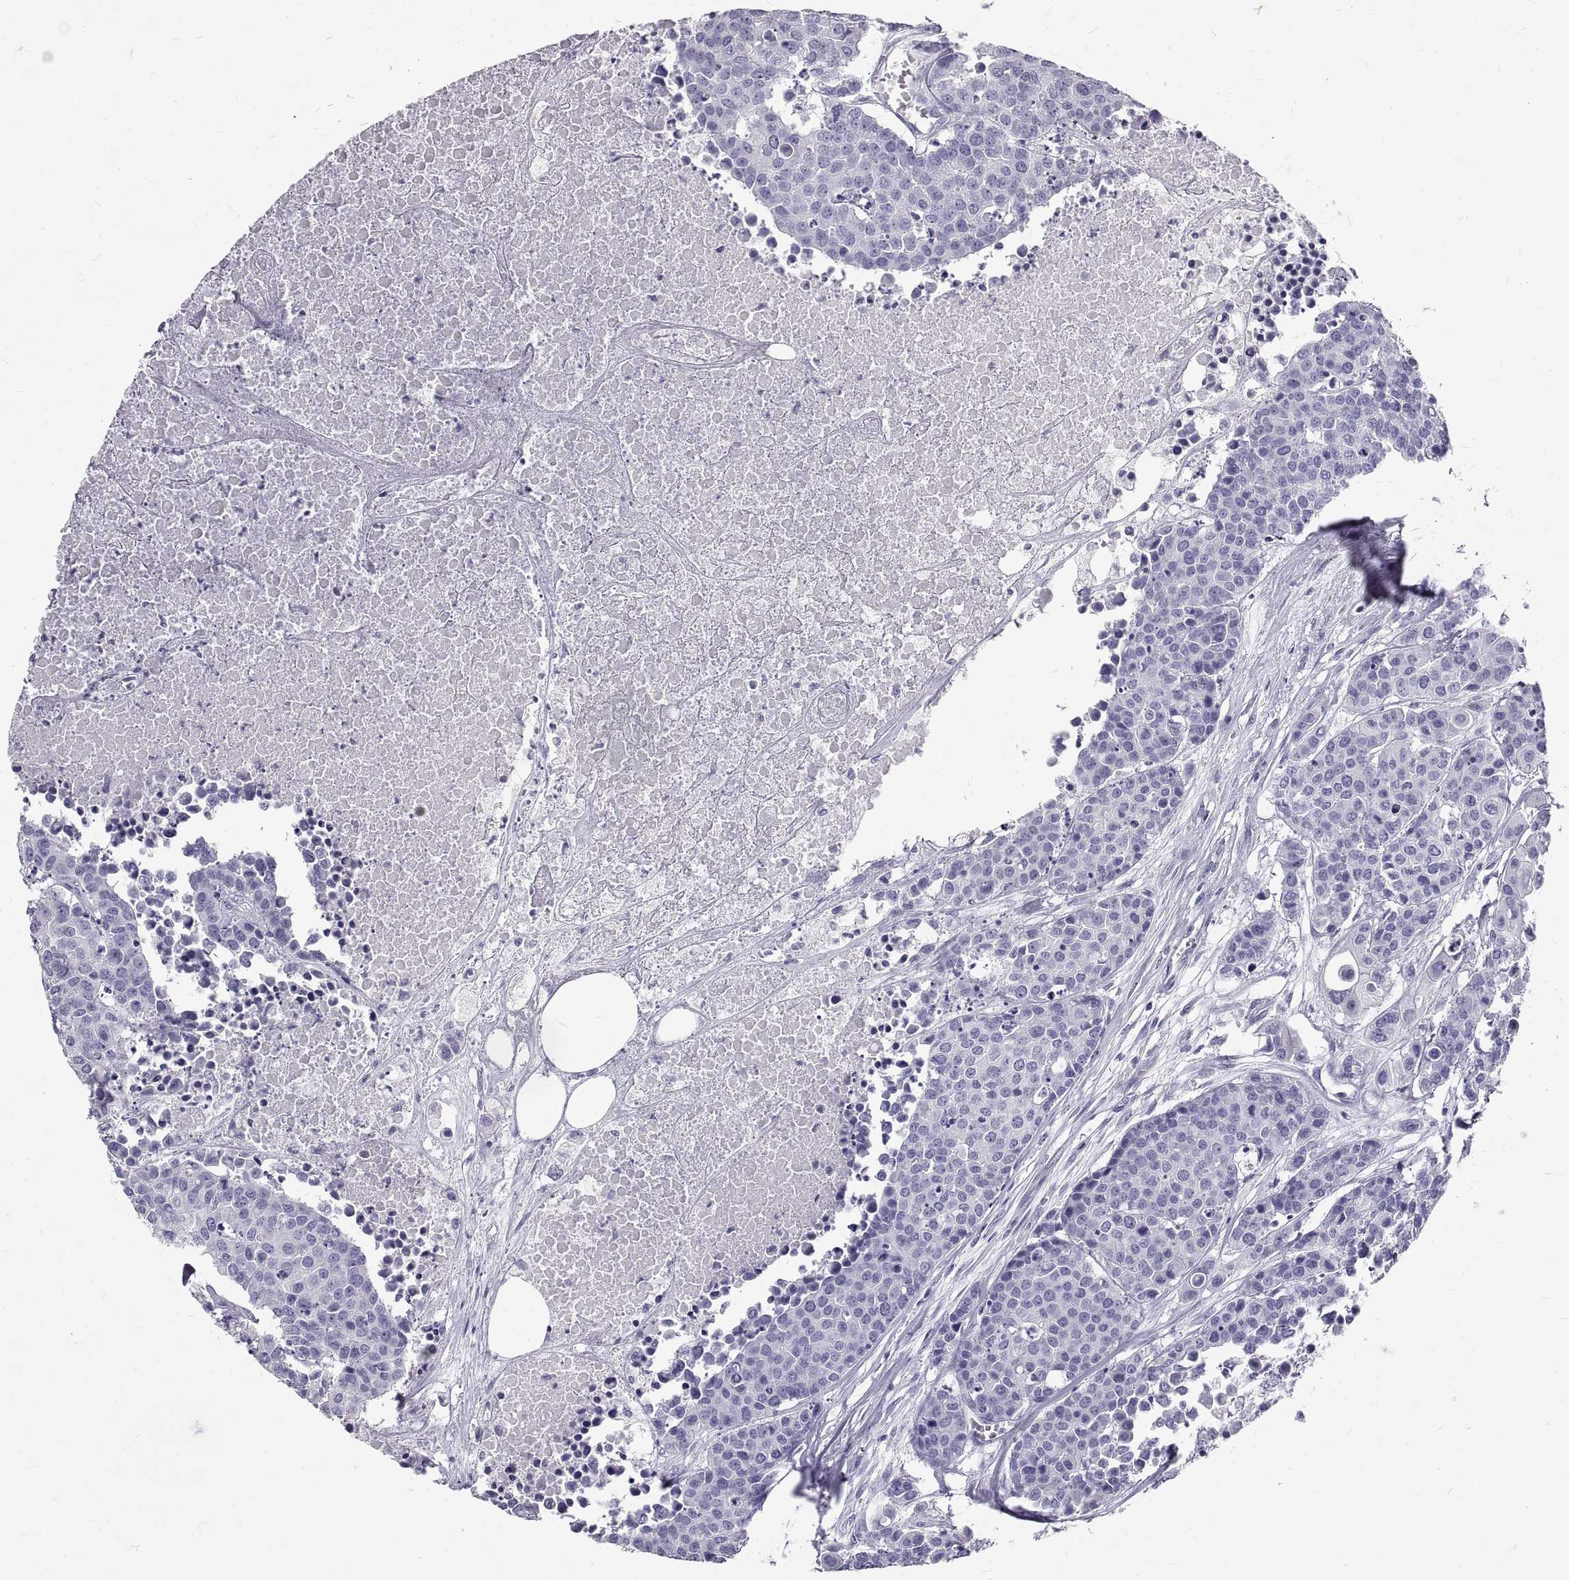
{"staining": {"intensity": "negative", "quantity": "none", "location": "none"}, "tissue": "carcinoid", "cell_type": "Tumor cells", "image_type": "cancer", "snomed": [{"axis": "morphology", "description": "Carcinoid, malignant, NOS"}, {"axis": "topography", "description": "Colon"}], "caption": "There is no significant staining in tumor cells of carcinoid.", "gene": "GNG12", "patient": {"sex": "male", "age": 81}}